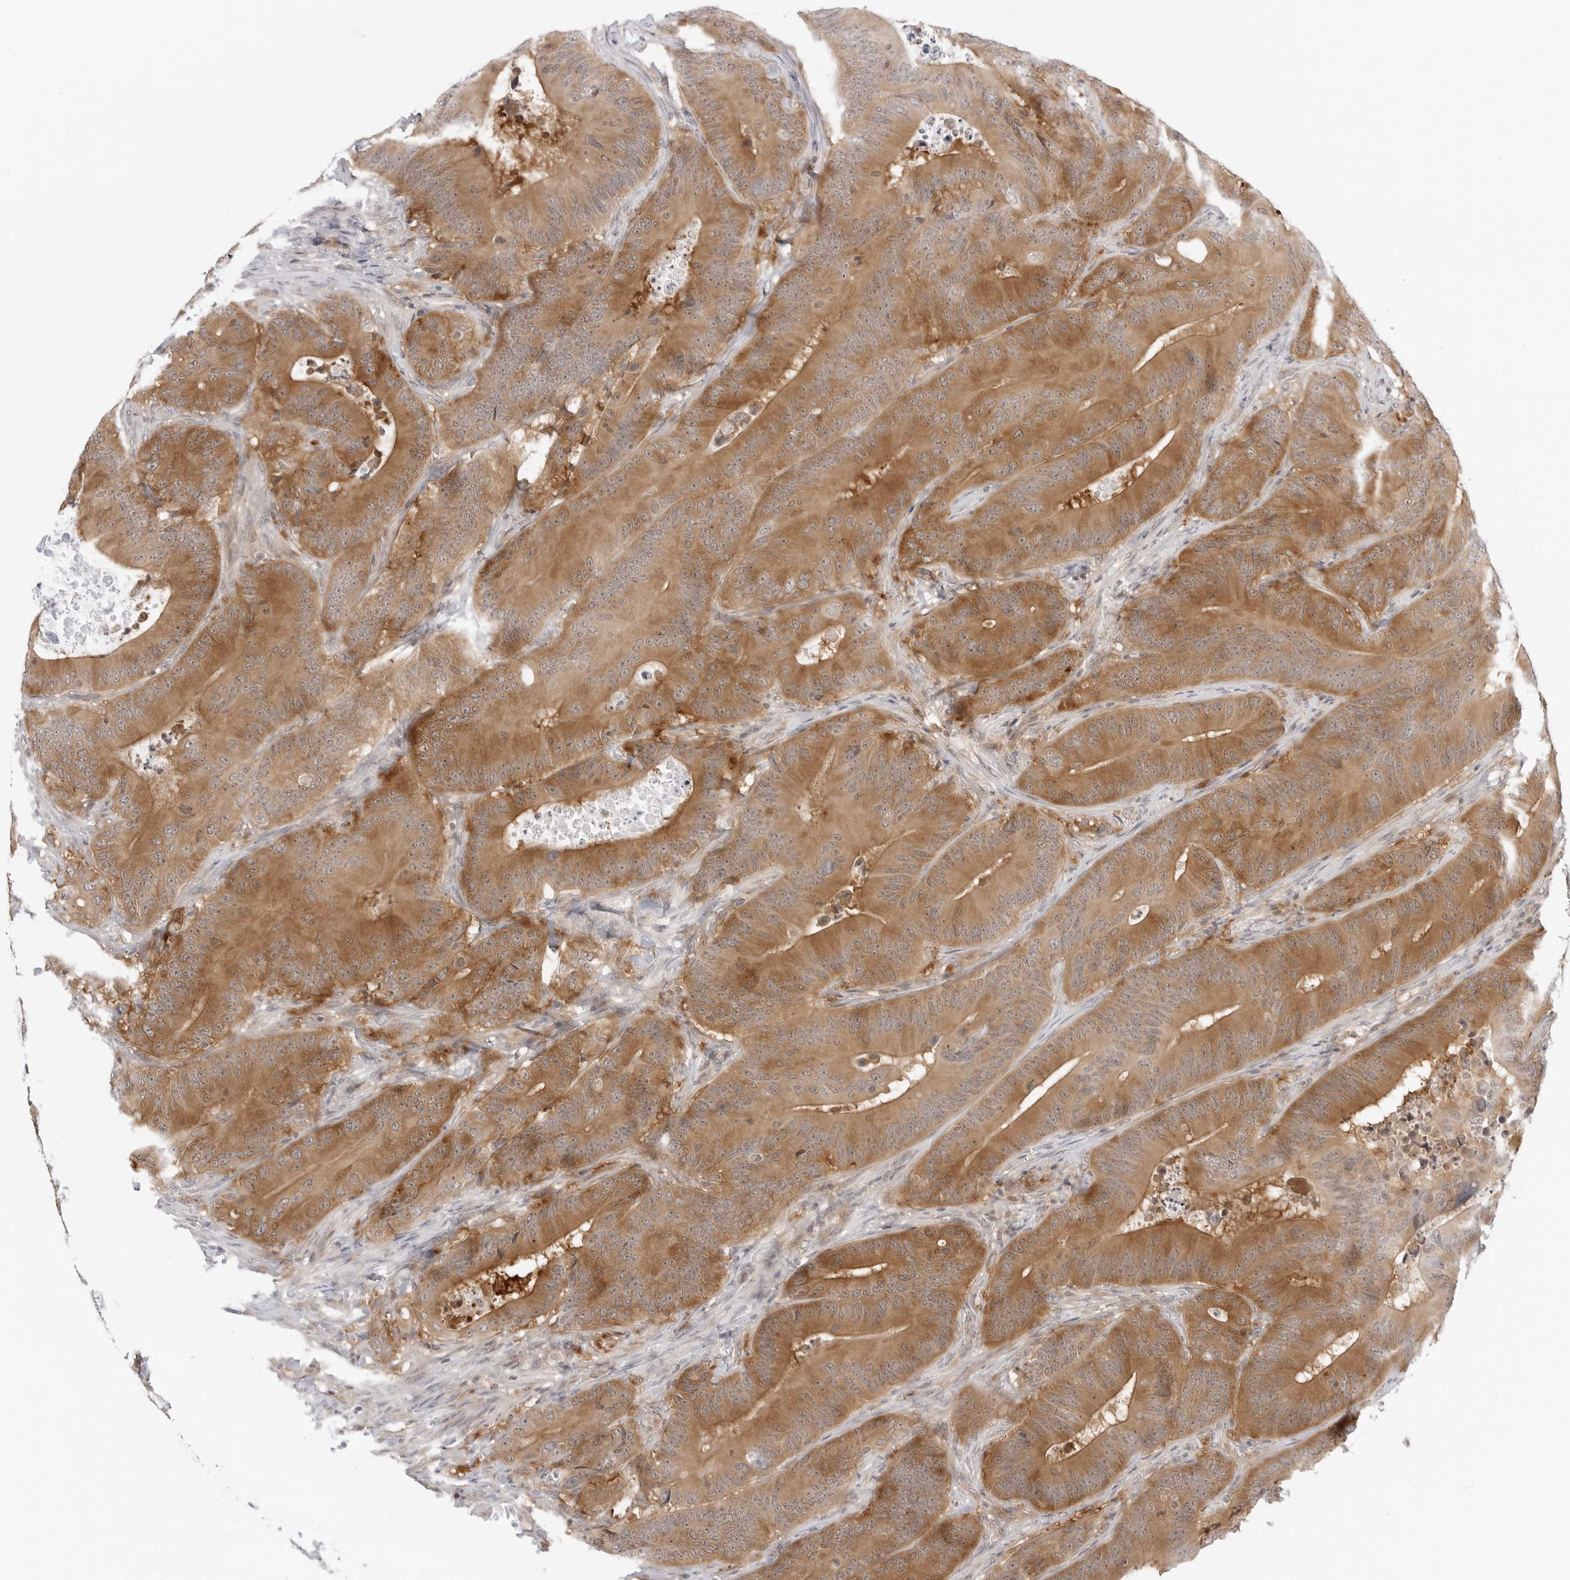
{"staining": {"intensity": "moderate", "quantity": ">75%", "location": "cytoplasmic/membranous"}, "tissue": "colorectal cancer", "cell_type": "Tumor cells", "image_type": "cancer", "snomed": [{"axis": "morphology", "description": "Adenocarcinoma, NOS"}, {"axis": "topography", "description": "Colon"}], "caption": "Moderate cytoplasmic/membranous protein staining is identified in about >75% of tumor cells in colorectal cancer. The protein is stained brown, and the nuclei are stained in blue (DAB (3,3'-diaminobenzidine) IHC with brightfield microscopy, high magnification).", "gene": "NUDC", "patient": {"sex": "male", "age": 83}}